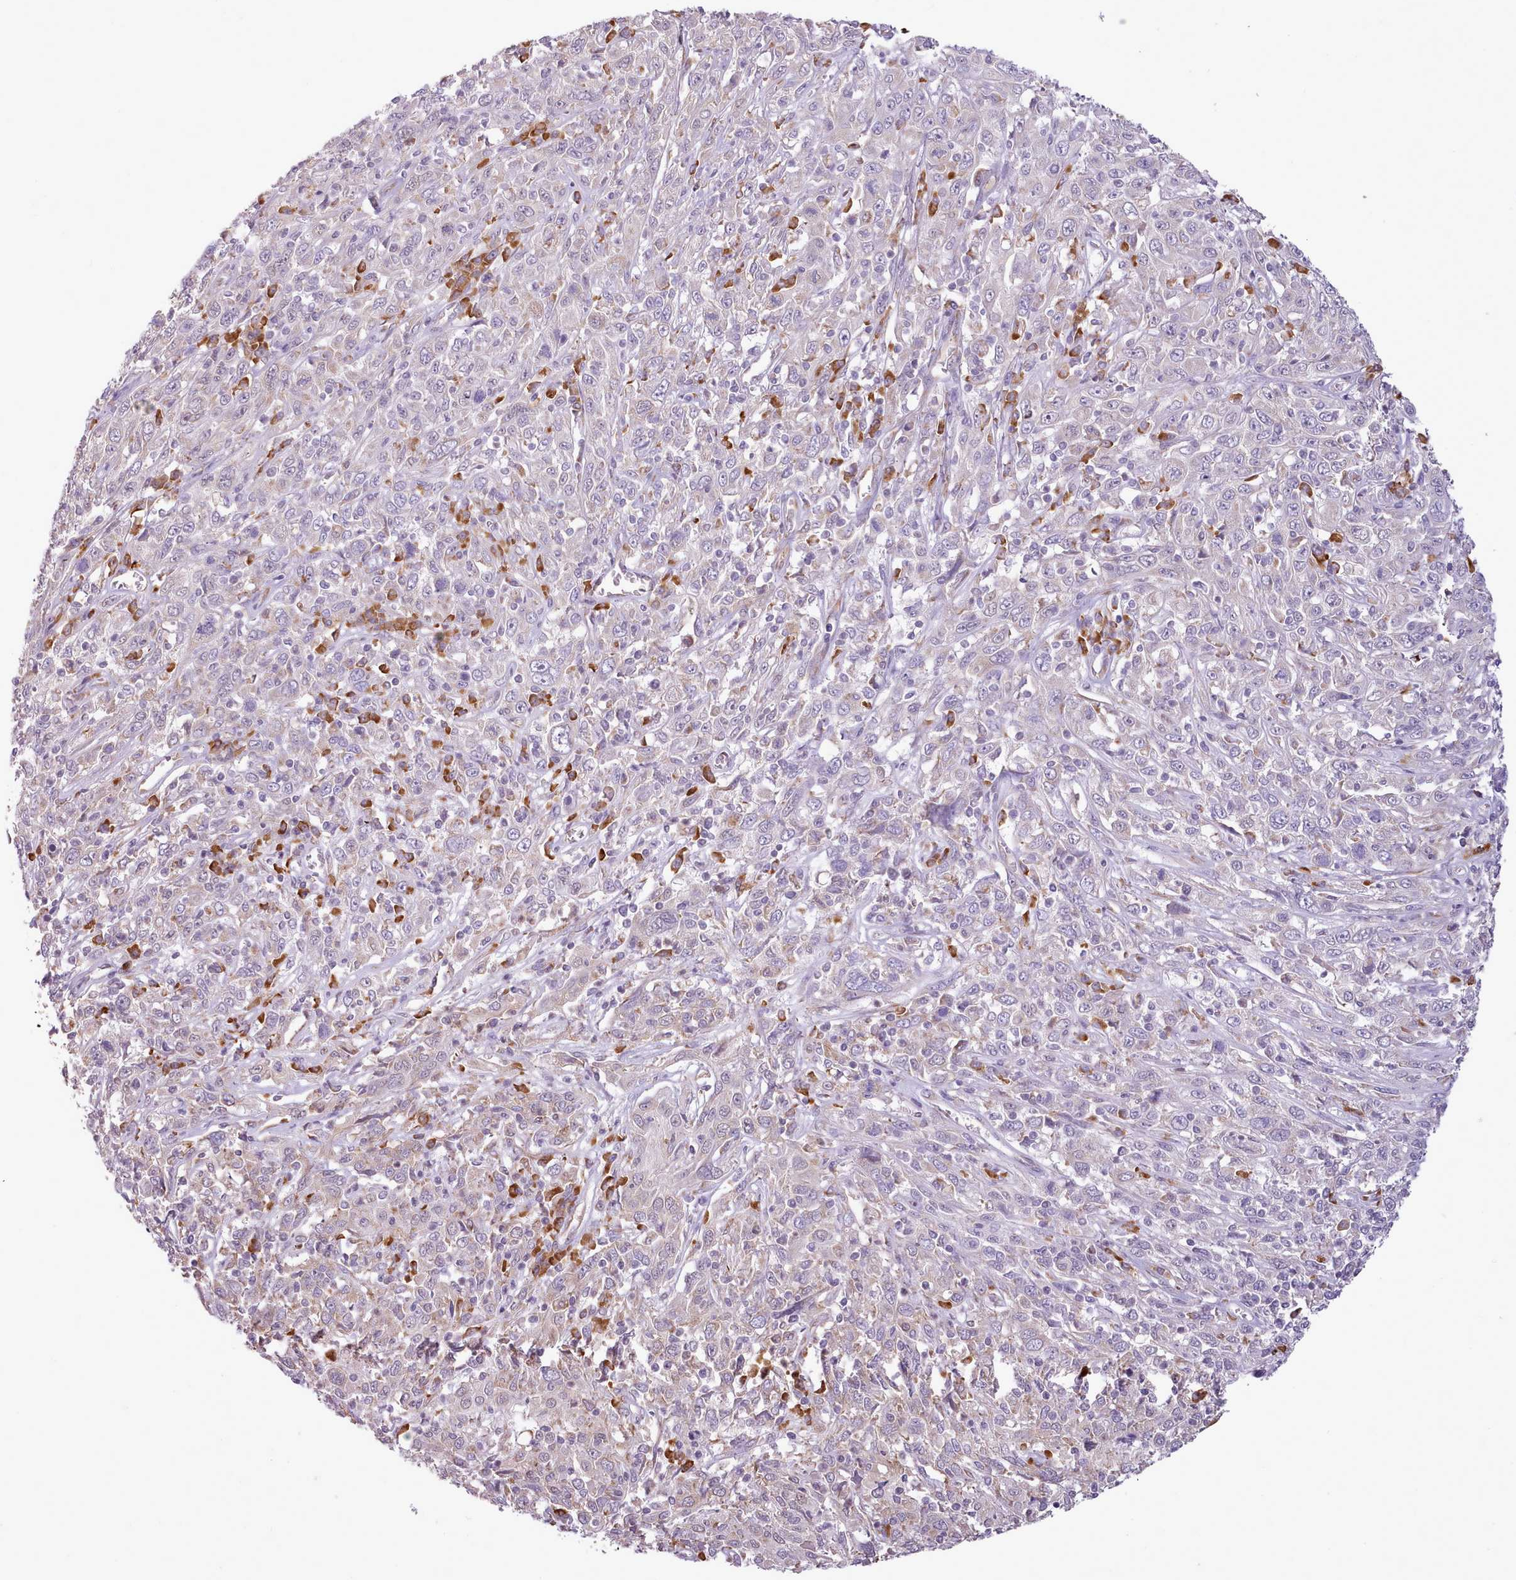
{"staining": {"intensity": "negative", "quantity": "none", "location": "none"}, "tissue": "cervical cancer", "cell_type": "Tumor cells", "image_type": "cancer", "snomed": [{"axis": "morphology", "description": "Squamous cell carcinoma, NOS"}, {"axis": "topography", "description": "Cervix"}], "caption": "This is an IHC photomicrograph of cervical cancer. There is no expression in tumor cells.", "gene": "SEC61B", "patient": {"sex": "female", "age": 46}}